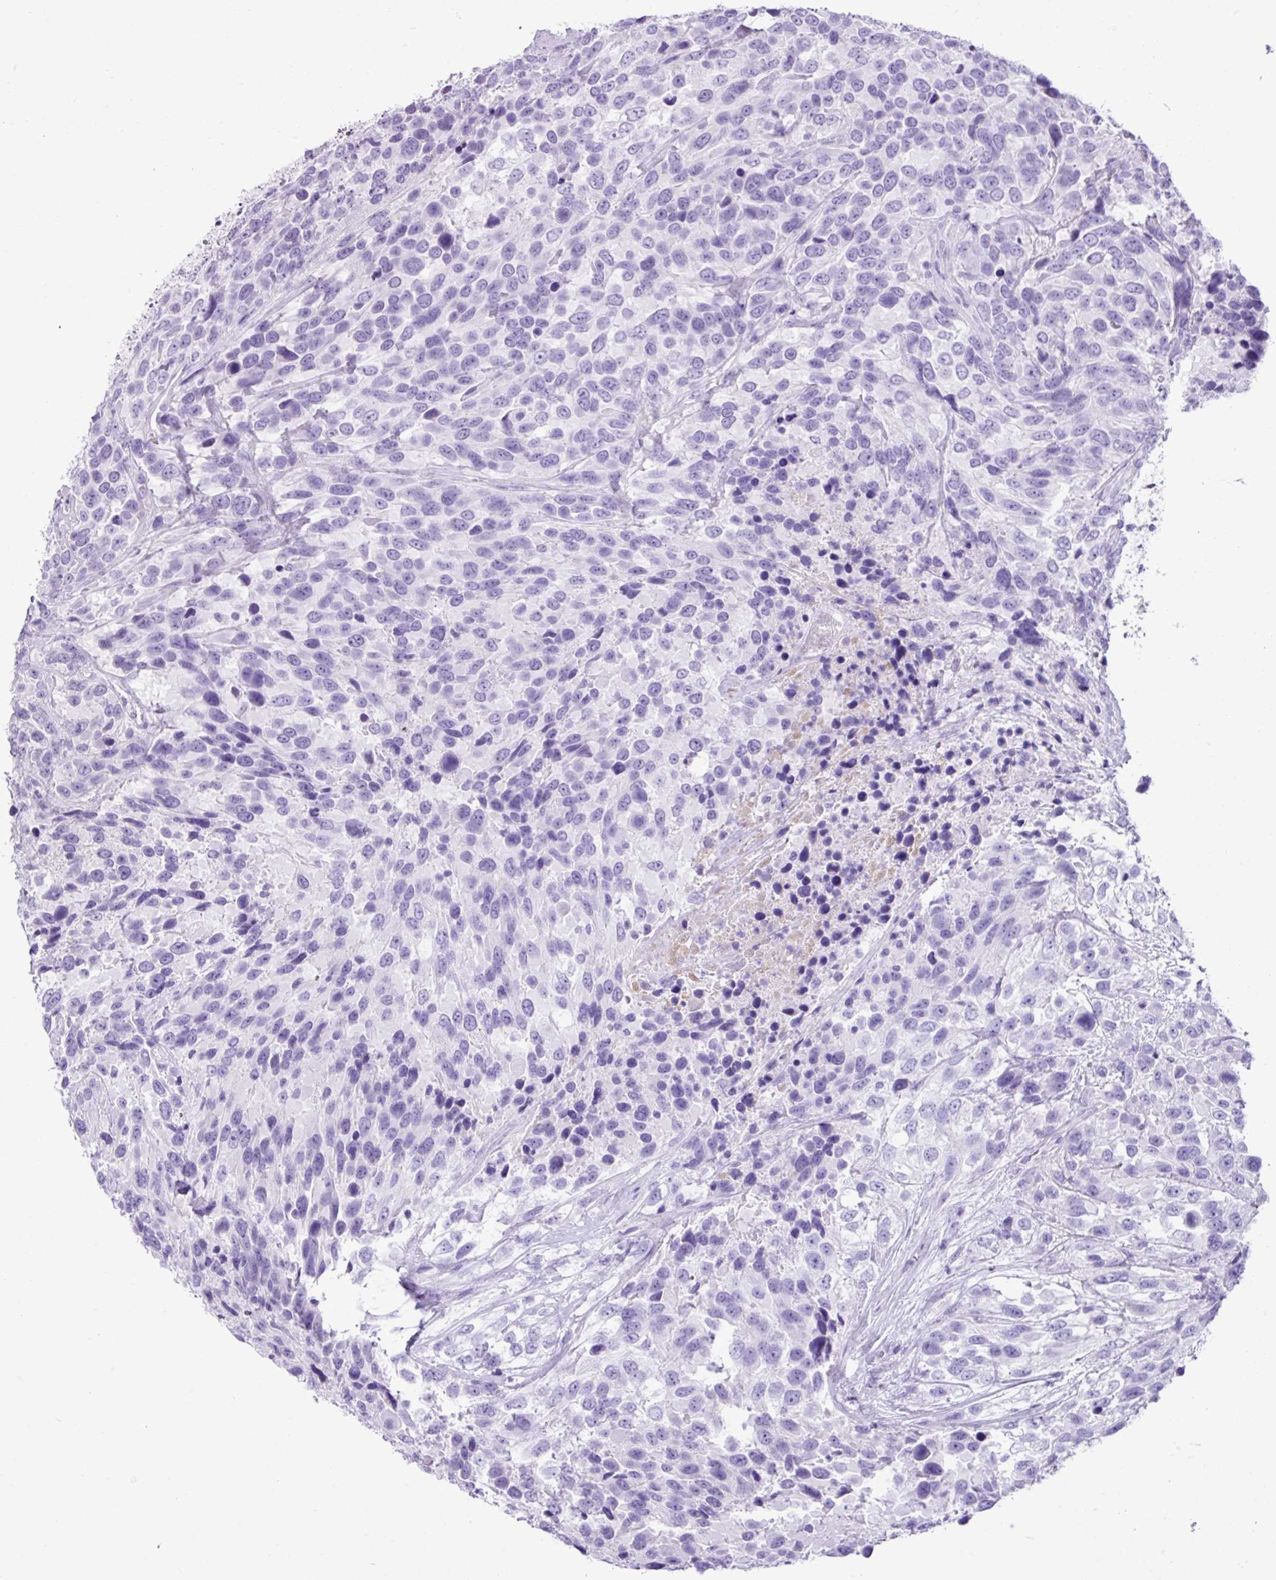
{"staining": {"intensity": "negative", "quantity": "none", "location": "none"}, "tissue": "urothelial cancer", "cell_type": "Tumor cells", "image_type": "cancer", "snomed": [{"axis": "morphology", "description": "Urothelial carcinoma, High grade"}, {"axis": "topography", "description": "Urinary bladder"}], "caption": "Protein analysis of urothelial cancer demonstrates no significant positivity in tumor cells.", "gene": "ZSCAN5A", "patient": {"sex": "female", "age": 70}}